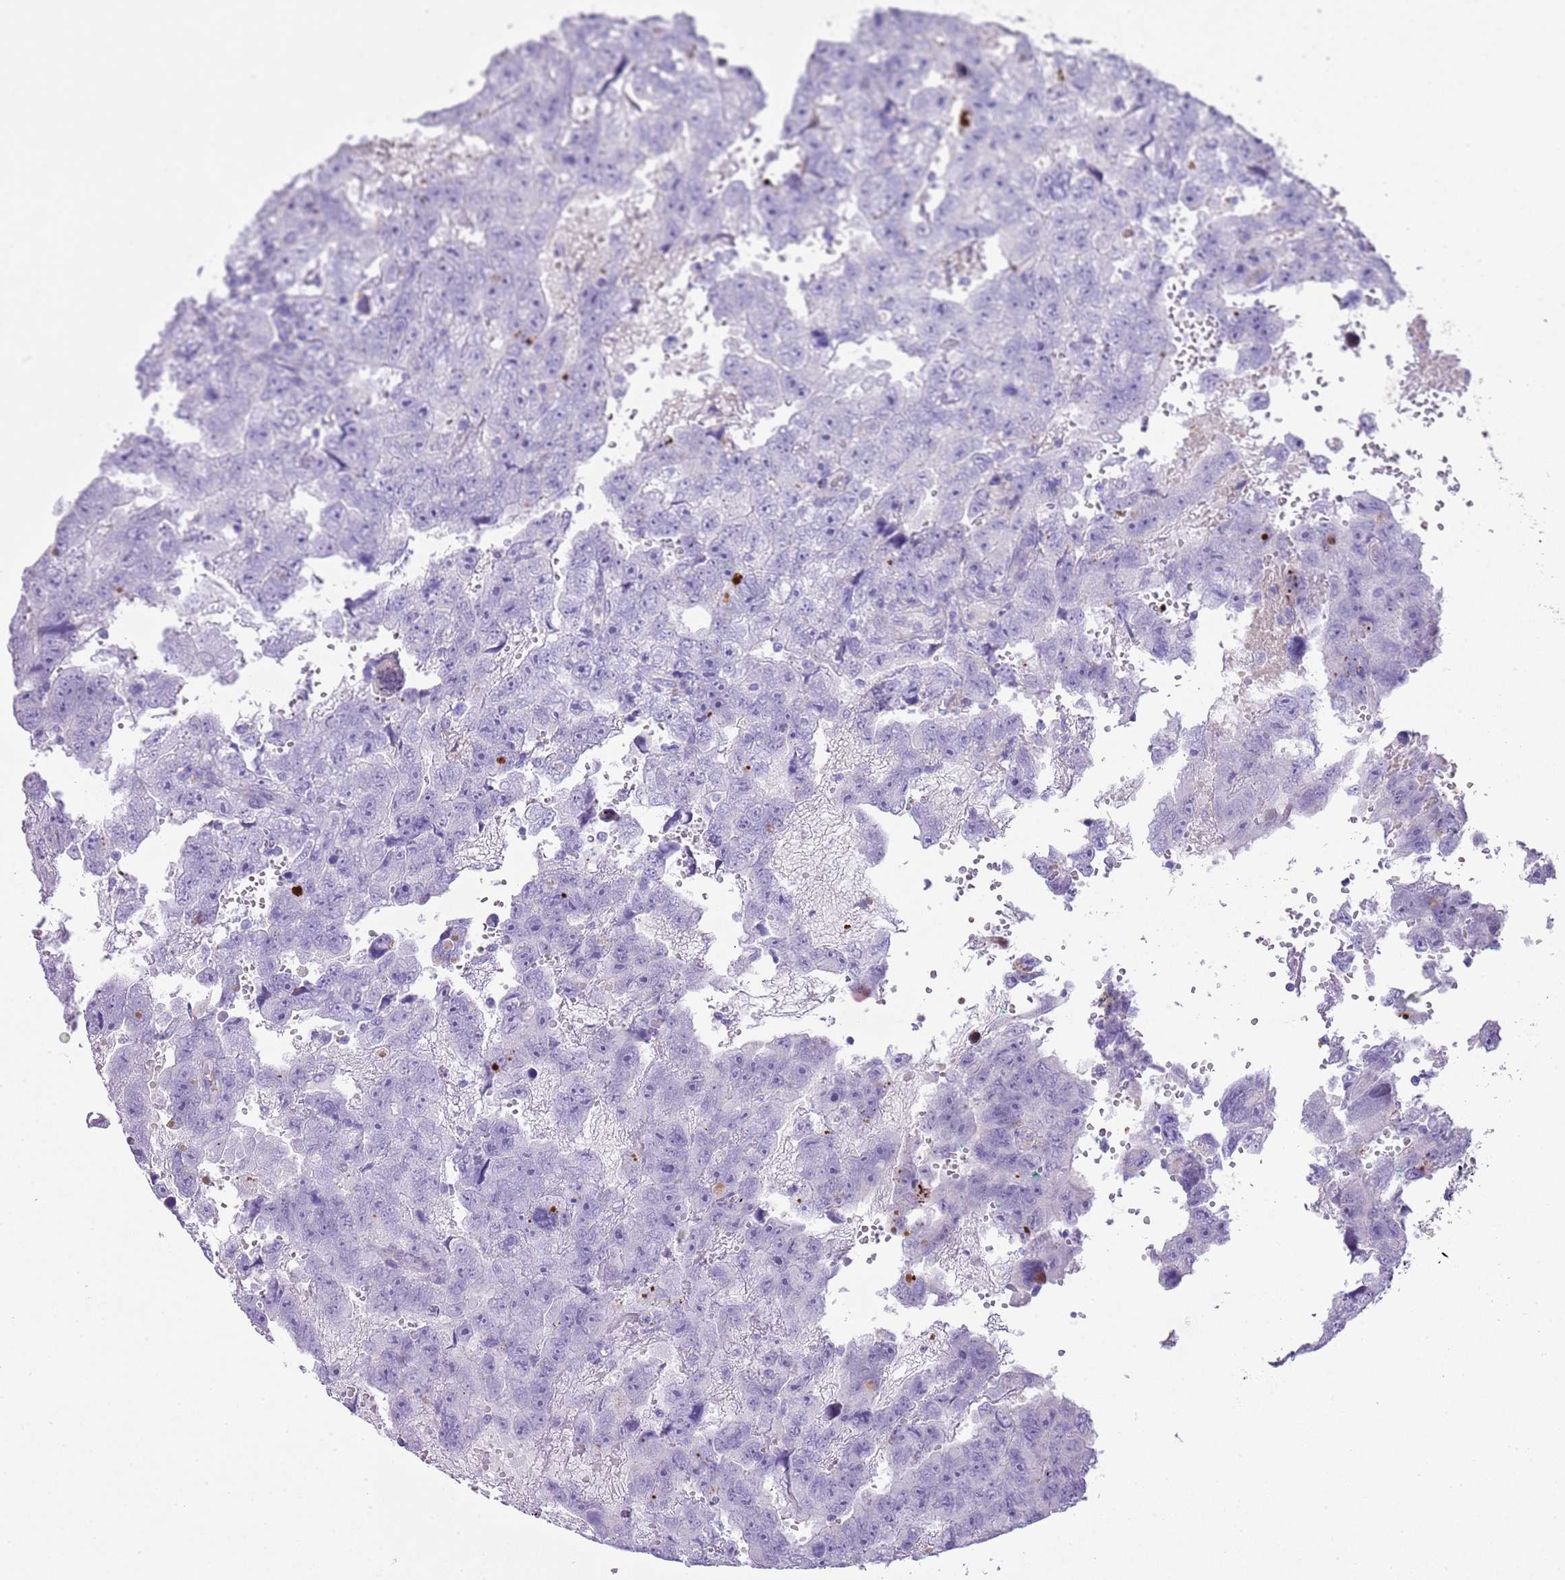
{"staining": {"intensity": "negative", "quantity": "none", "location": "none"}, "tissue": "testis cancer", "cell_type": "Tumor cells", "image_type": "cancer", "snomed": [{"axis": "morphology", "description": "Carcinoma, Embryonal, NOS"}, {"axis": "topography", "description": "Testis"}], "caption": "An immunohistochemistry (IHC) image of embryonal carcinoma (testis) is shown. There is no staining in tumor cells of embryonal carcinoma (testis).", "gene": "ABHD17C", "patient": {"sex": "male", "age": 45}}